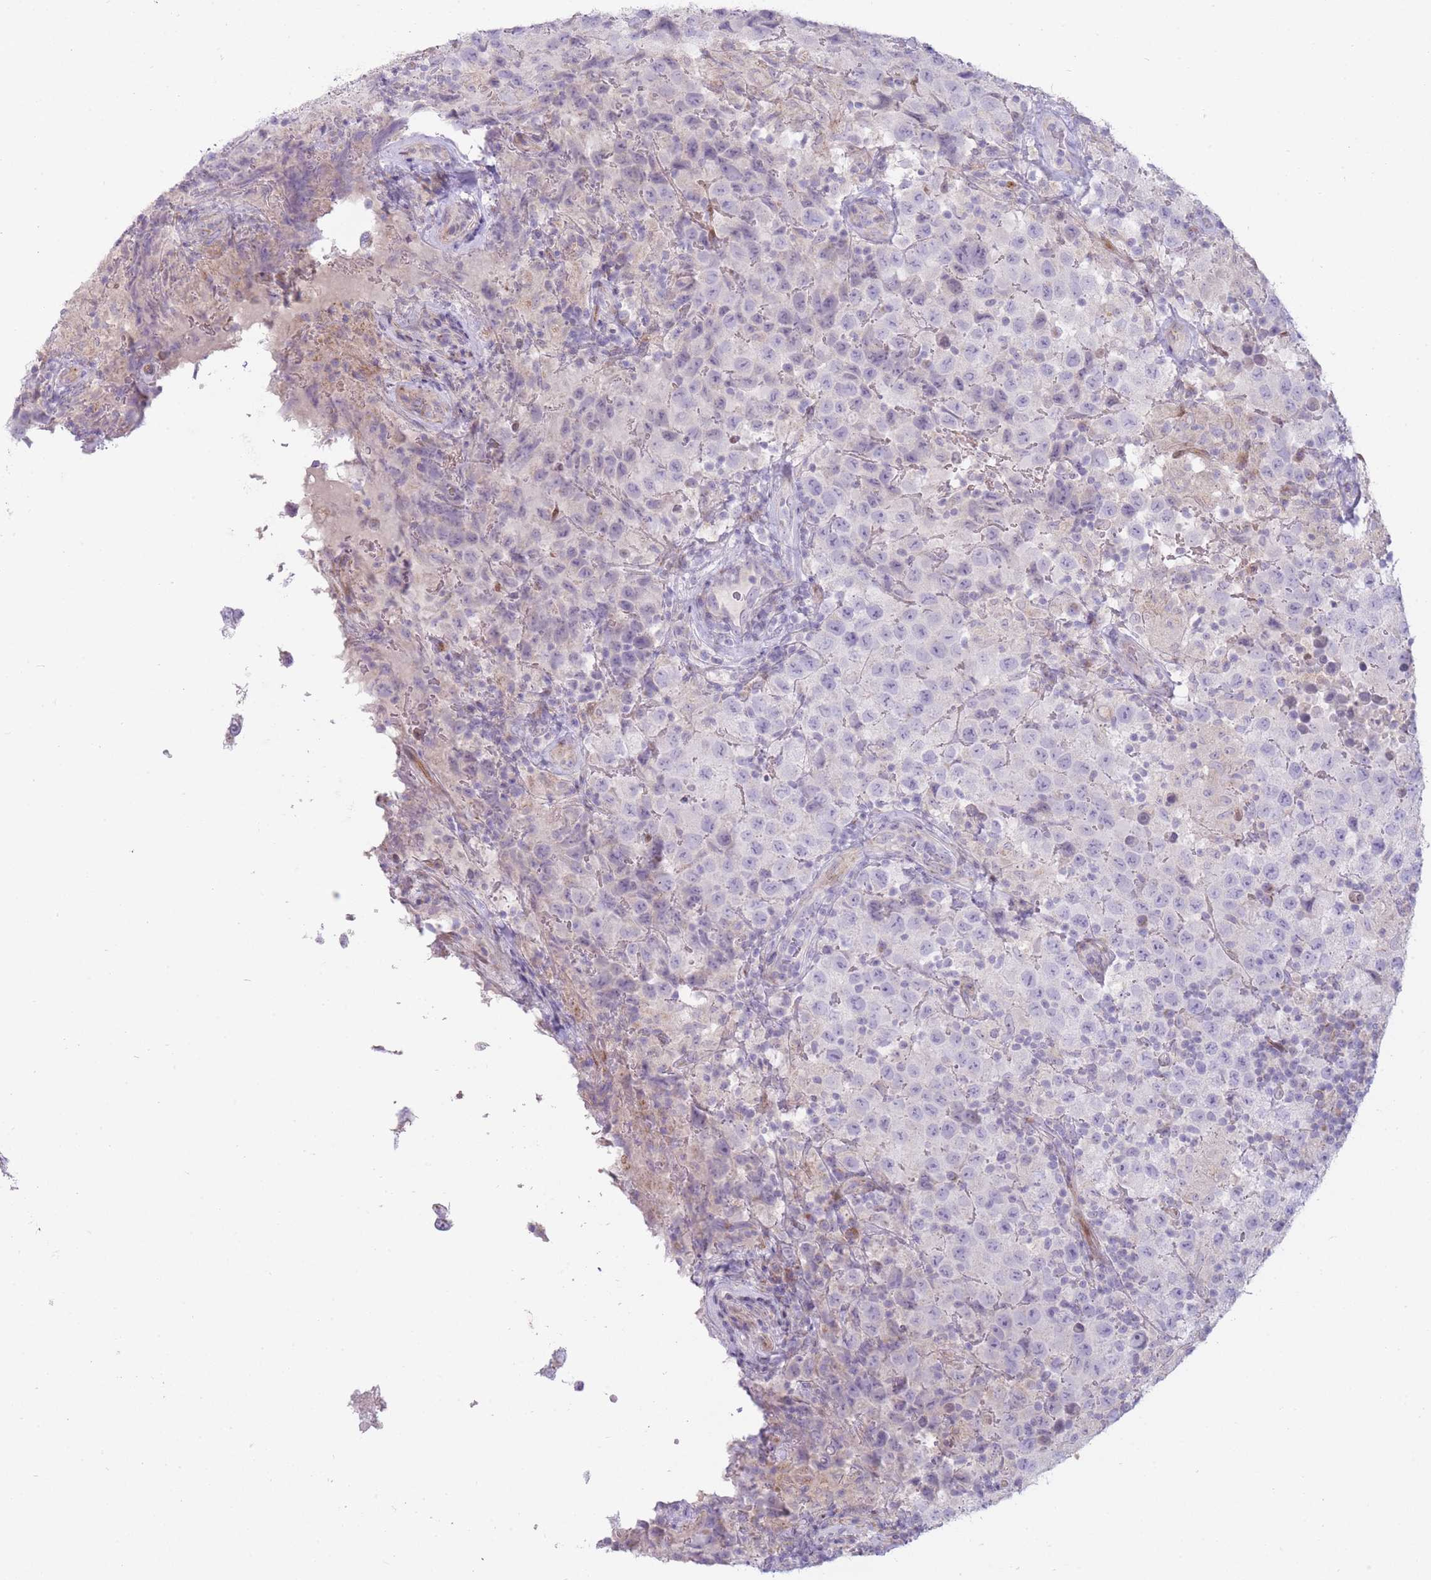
{"staining": {"intensity": "negative", "quantity": "none", "location": "none"}, "tissue": "testis cancer", "cell_type": "Tumor cells", "image_type": "cancer", "snomed": [{"axis": "morphology", "description": "Seminoma, NOS"}, {"axis": "morphology", "description": "Carcinoma, Embryonal, NOS"}, {"axis": "topography", "description": "Testis"}], "caption": "DAB (3,3'-diaminobenzidine) immunohistochemical staining of human testis cancer (embryonal carcinoma) reveals no significant staining in tumor cells.", "gene": "PPP3R2", "patient": {"sex": "male", "age": 41}}